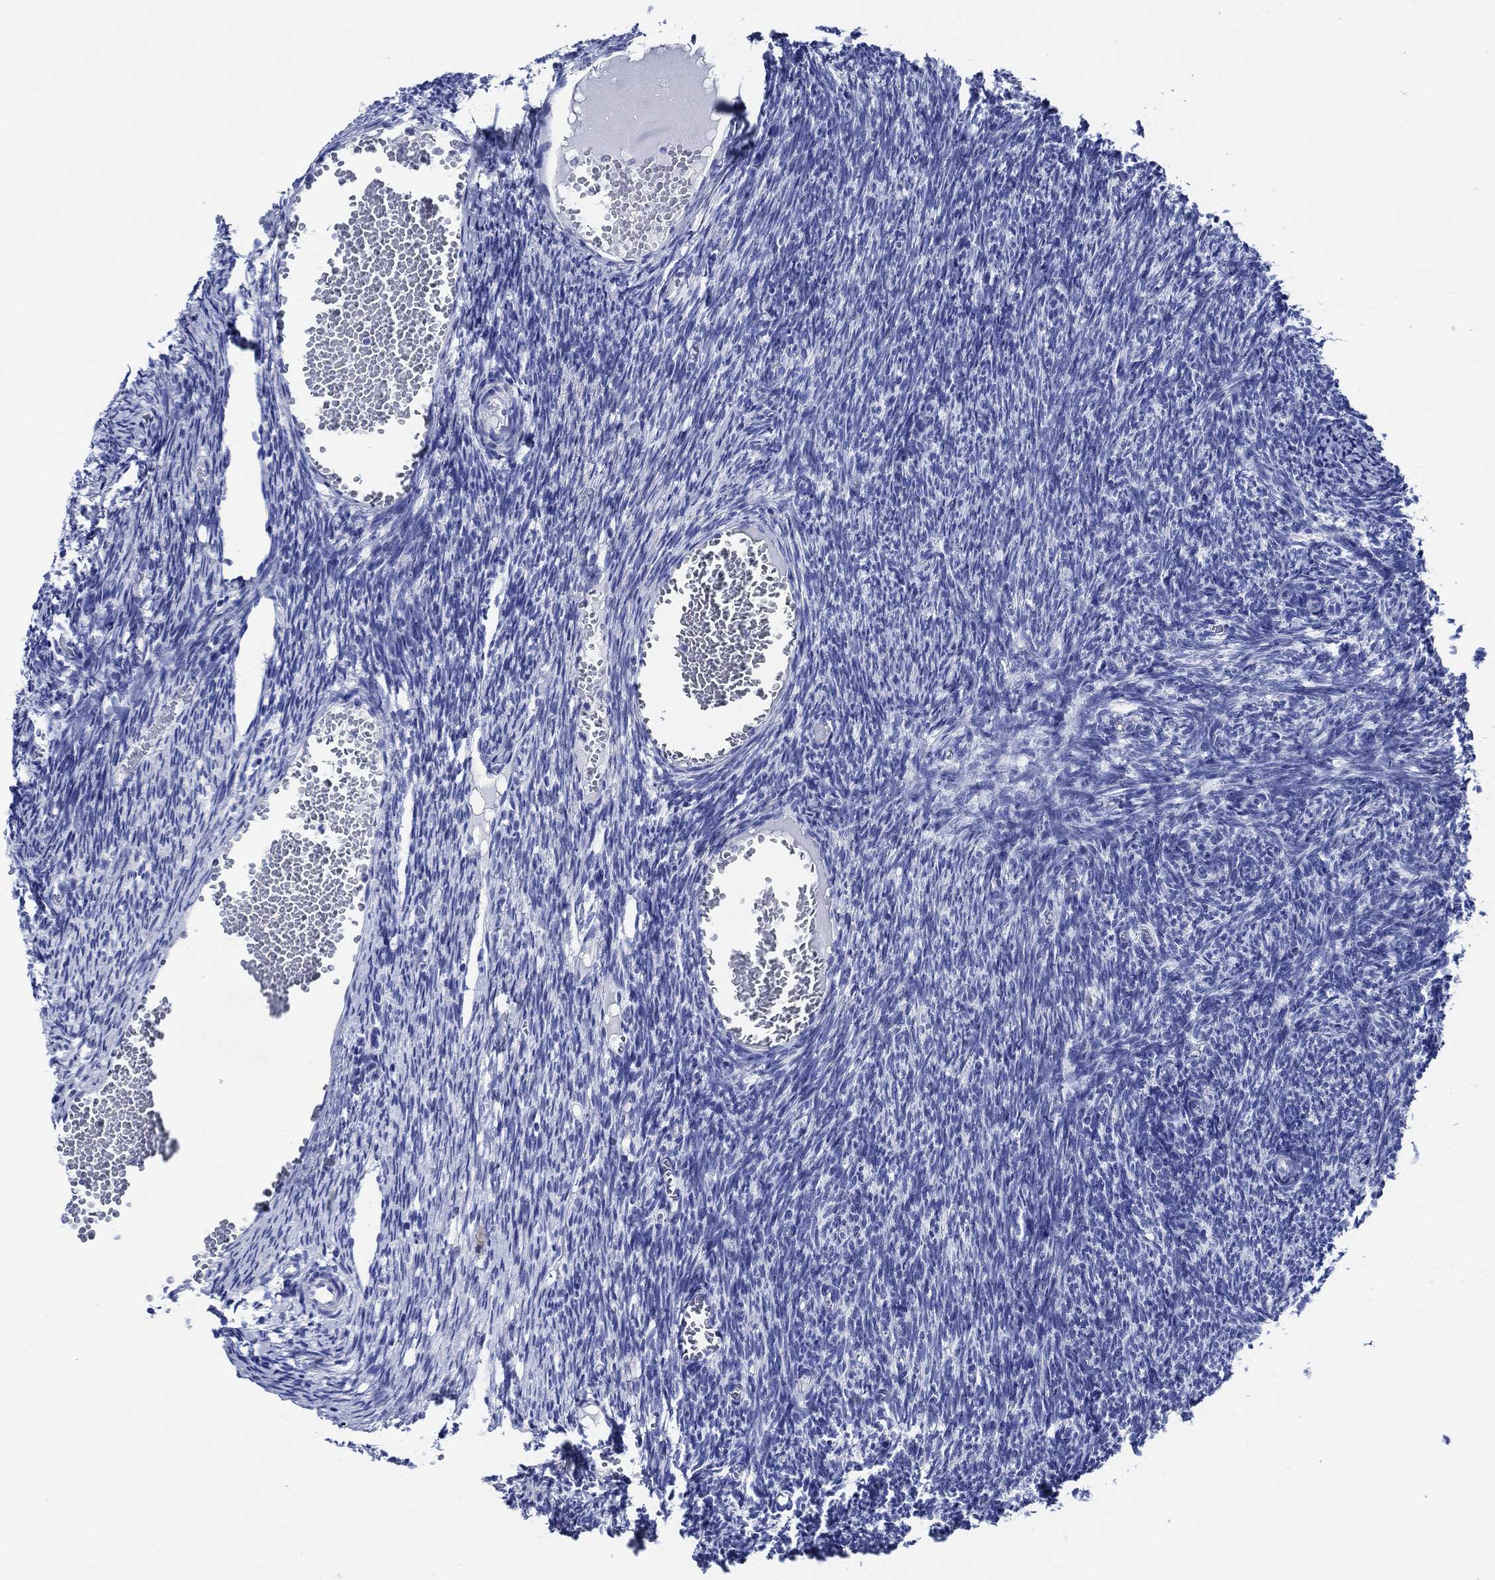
{"staining": {"intensity": "negative", "quantity": "none", "location": "none"}, "tissue": "ovary", "cell_type": "Follicle cells", "image_type": "normal", "snomed": [{"axis": "morphology", "description": "Normal tissue, NOS"}, {"axis": "topography", "description": "Ovary"}], "caption": "The histopathology image demonstrates no staining of follicle cells in benign ovary.", "gene": "WDR62", "patient": {"sex": "female", "age": 39}}